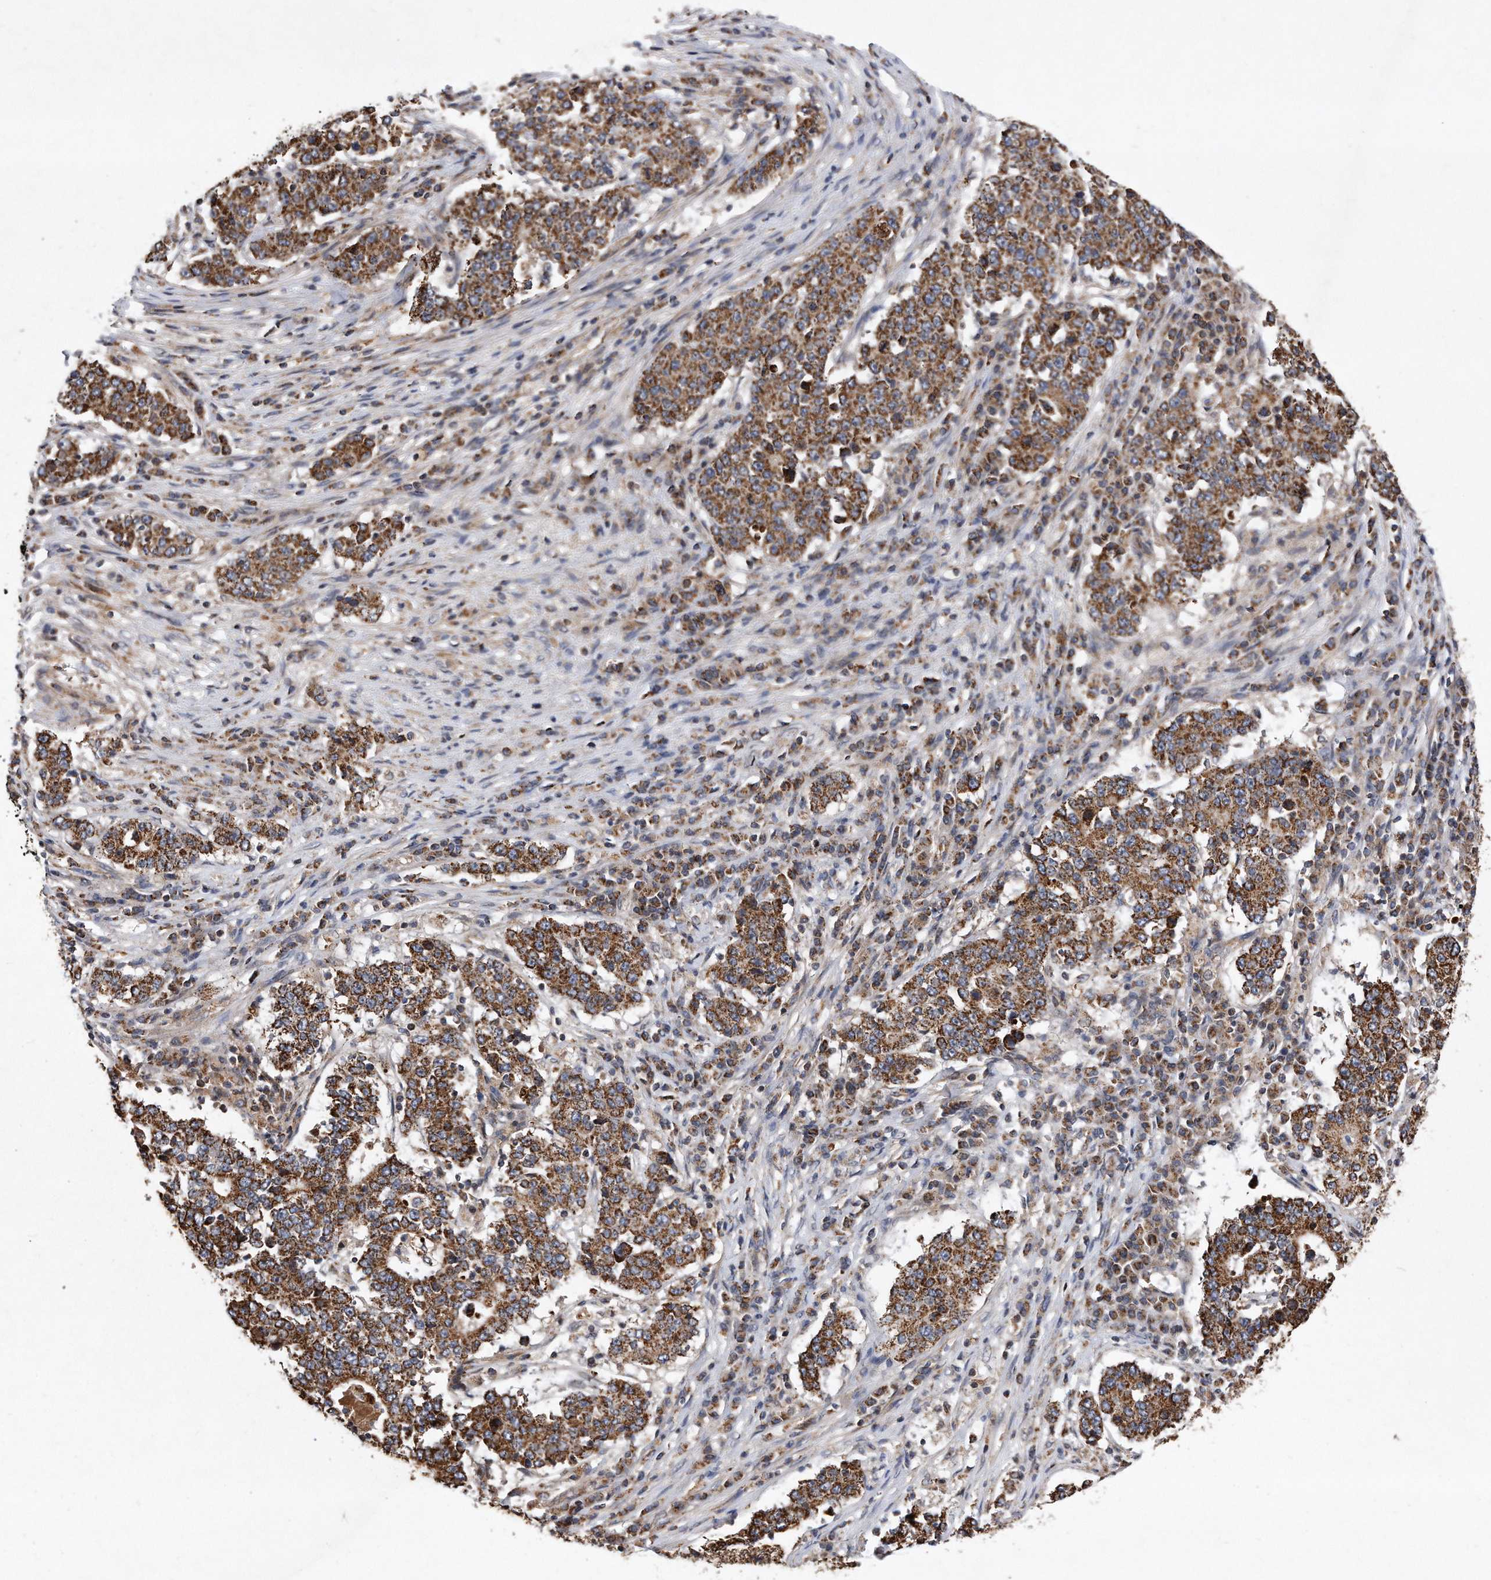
{"staining": {"intensity": "strong", "quantity": ">75%", "location": "cytoplasmic/membranous"}, "tissue": "stomach cancer", "cell_type": "Tumor cells", "image_type": "cancer", "snomed": [{"axis": "morphology", "description": "Adenocarcinoma, NOS"}, {"axis": "topography", "description": "Stomach"}], "caption": "Protein expression by IHC exhibits strong cytoplasmic/membranous expression in about >75% of tumor cells in stomach cancer.", "gene": "PPP5C", "patient": {"sex": "male", "age": 59}}